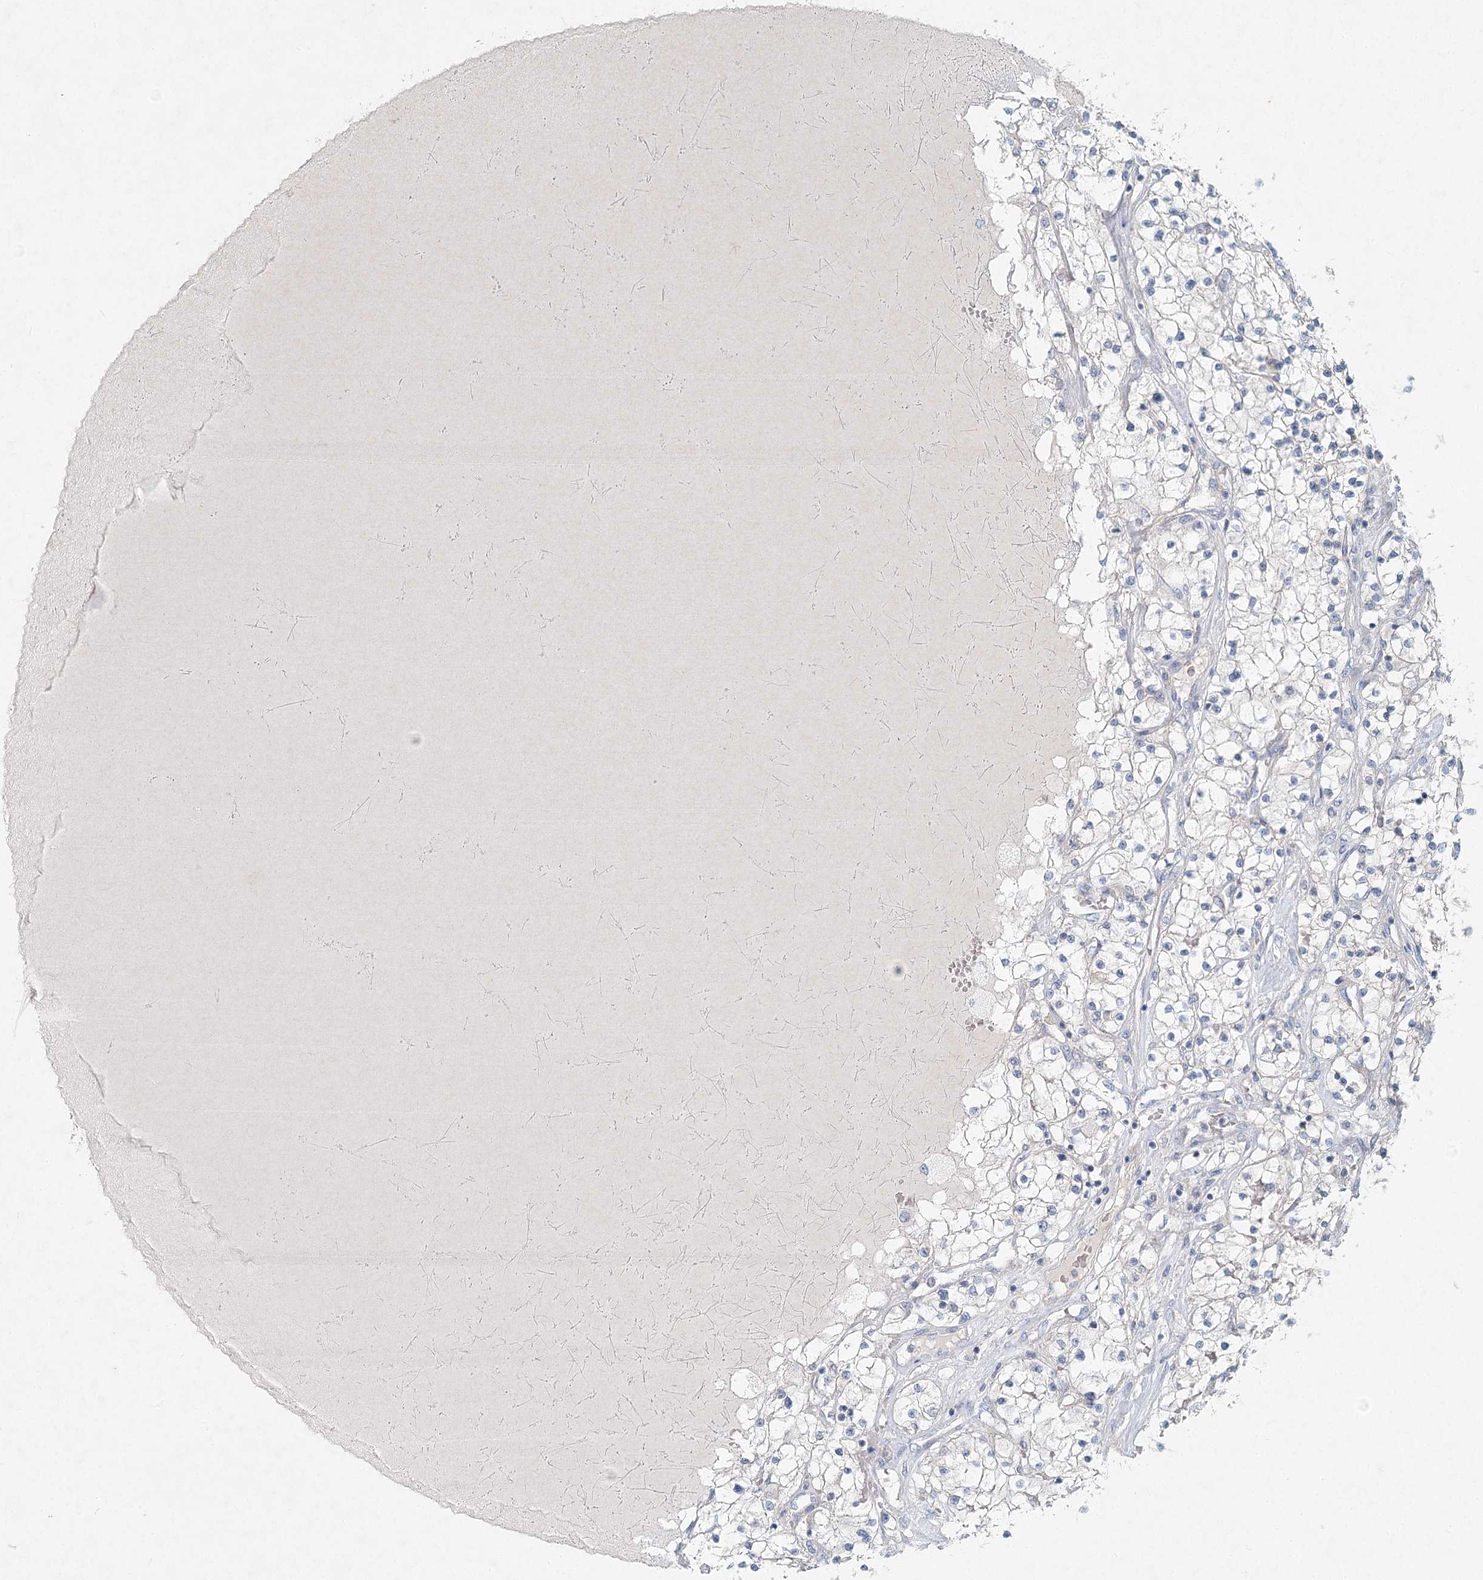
{"staining": {"intensity": "negative", "quantity": "none", "location": "none"}, "tissue": "renal cancer", "cell_type": "Tumor cells", "image_type": "cancer", "snomed": [{"axis": "morphology", "description": "Normal tissue, NOS"}, {"axis": "morphology", "description": "Adenocarcinoma, NOS"}, {"axis": "topography", "description": "Kidney"}], "caption": "Tumor cells are negative for brown protein staining in renal cancer (adenocarcinoma). (Brightfield microscopy of DAB immunohistochemistry (IHC) at high magnification).", "gene": "DNMBP", "patient": {"sex": "male", "age": 68}}